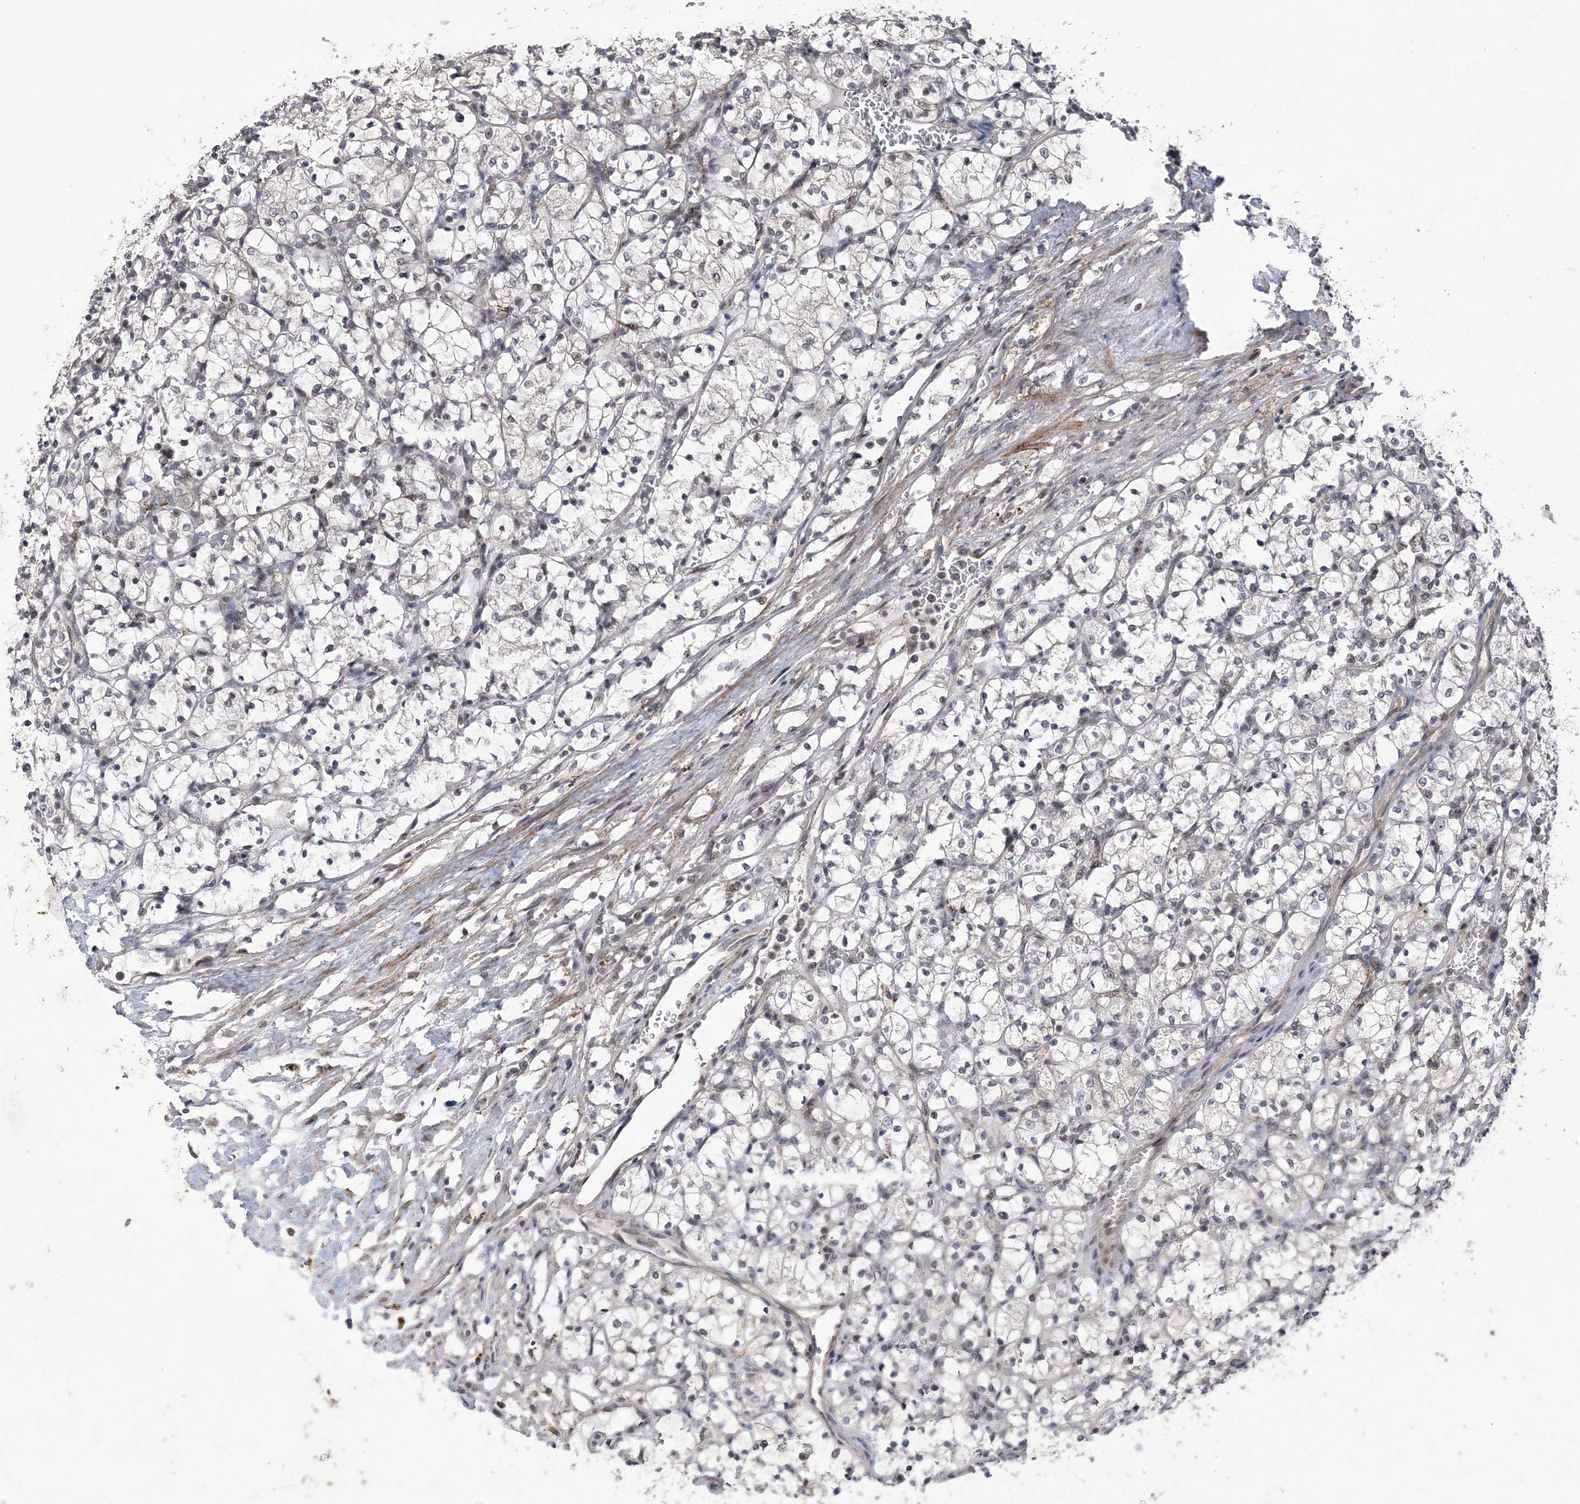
{"staining": {"intensity": "negative", "quantity": "none", "location": "none"}, "tissue": "renal cancer", "cell_type": "Tumor cells", "image_type": "cancer", "snomed": [{"axis": "morphology", "description": "Adenocarcinoma, NOS"}, {"axis": "topography", "description": "Kidney"}], "caption": "Immunohistochemical staining of renal cancer reveals no significant expression in tumor cells.", "gene": "BOD1L1", "patient": {"sex": "female", "age": 69}}